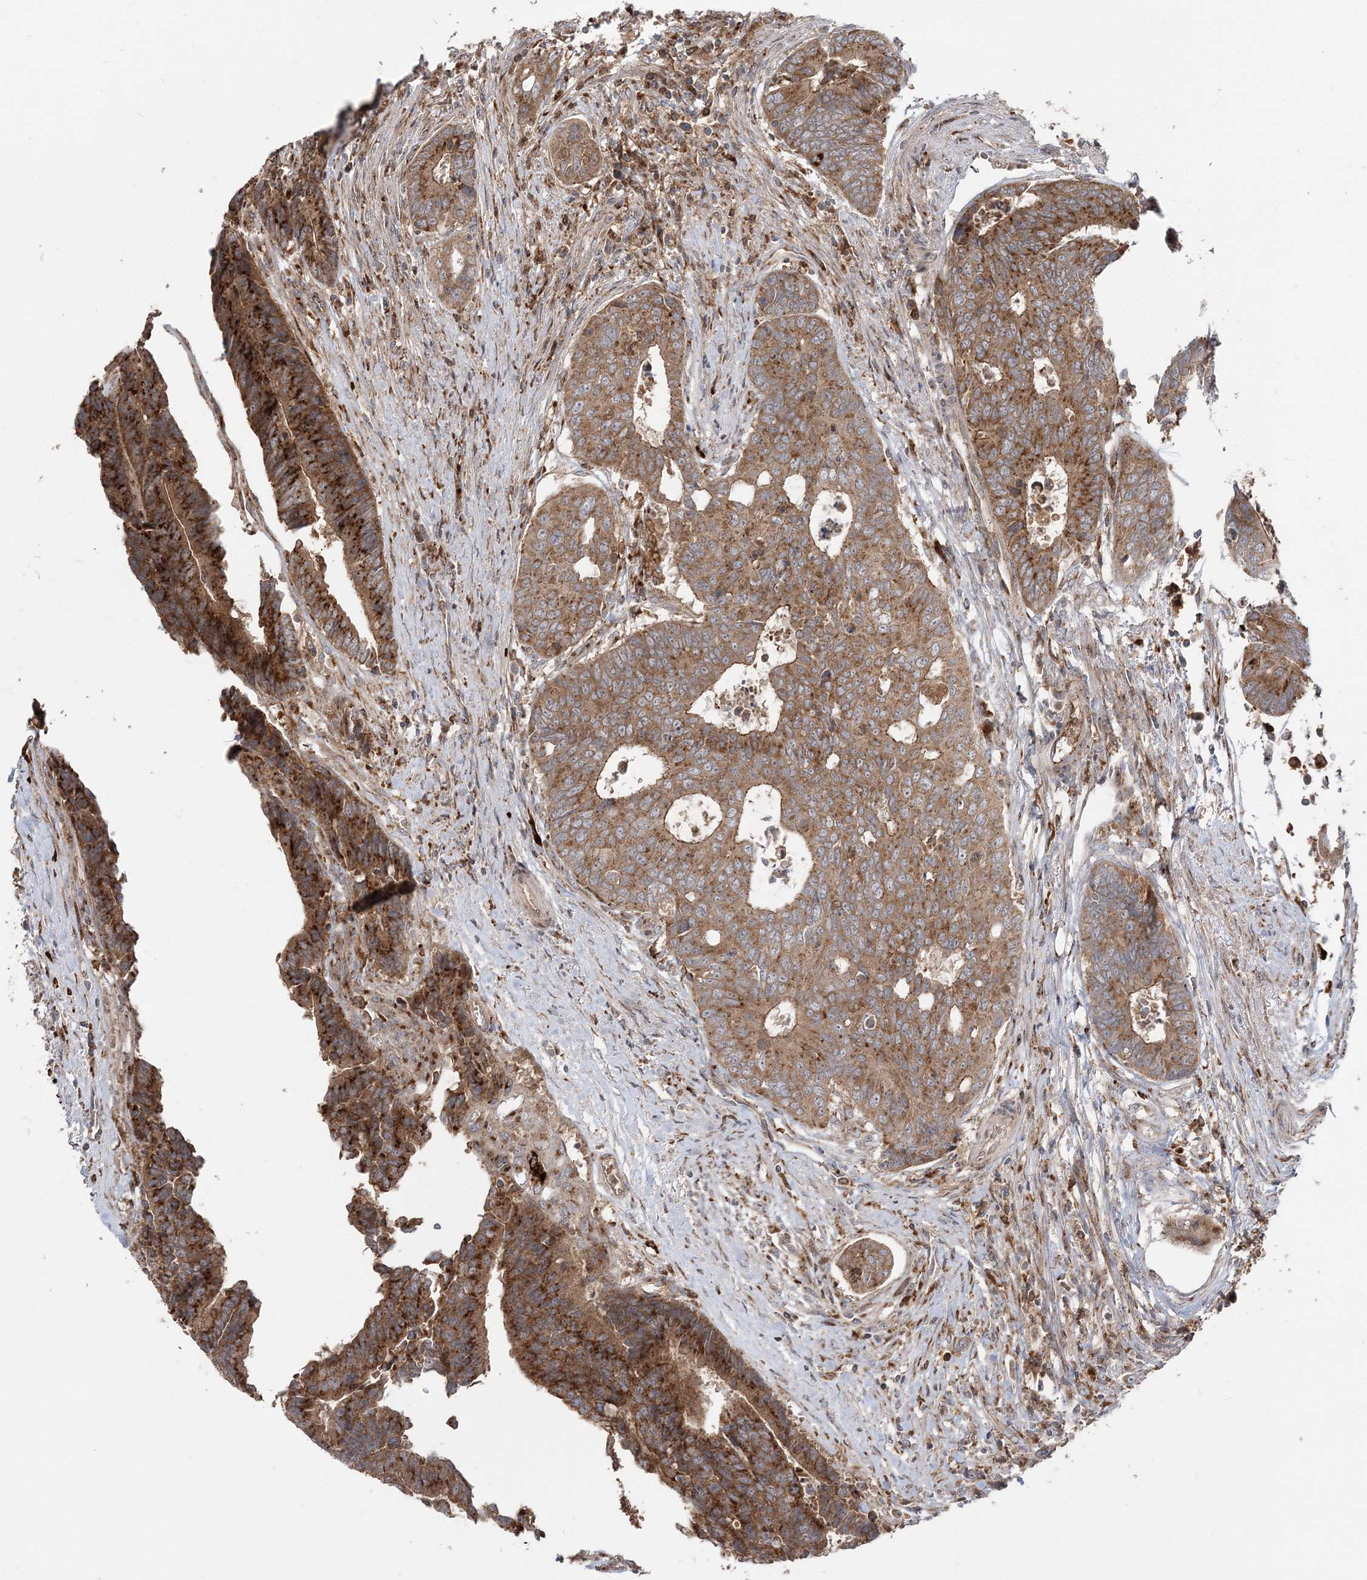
{"staining": {"intensity": "strong", "quantity": ">75%", "location": "cytoplasmic/membranous"}, "tissue": "colorectal cancer", "cell_type": "Tumor cells", "image_type": "cancer", "snomed": [{"axis": "morphology", "description": "Adenocarcinoma, NOS"}, {"axis": "topography", "description": "Rectum"}], "caption": "High-power microscopy captured an immunohistochemistry (IHC) histopathology image of adenocarcinoma (colorectal), revealing strong cytoplasmic/membranous expression in approximately >75% of tumor cells. (IHC, brightfield microscopy, high magnification).", "gene": "ABCC3", "patient": {"sex": "male", "age": 84}}